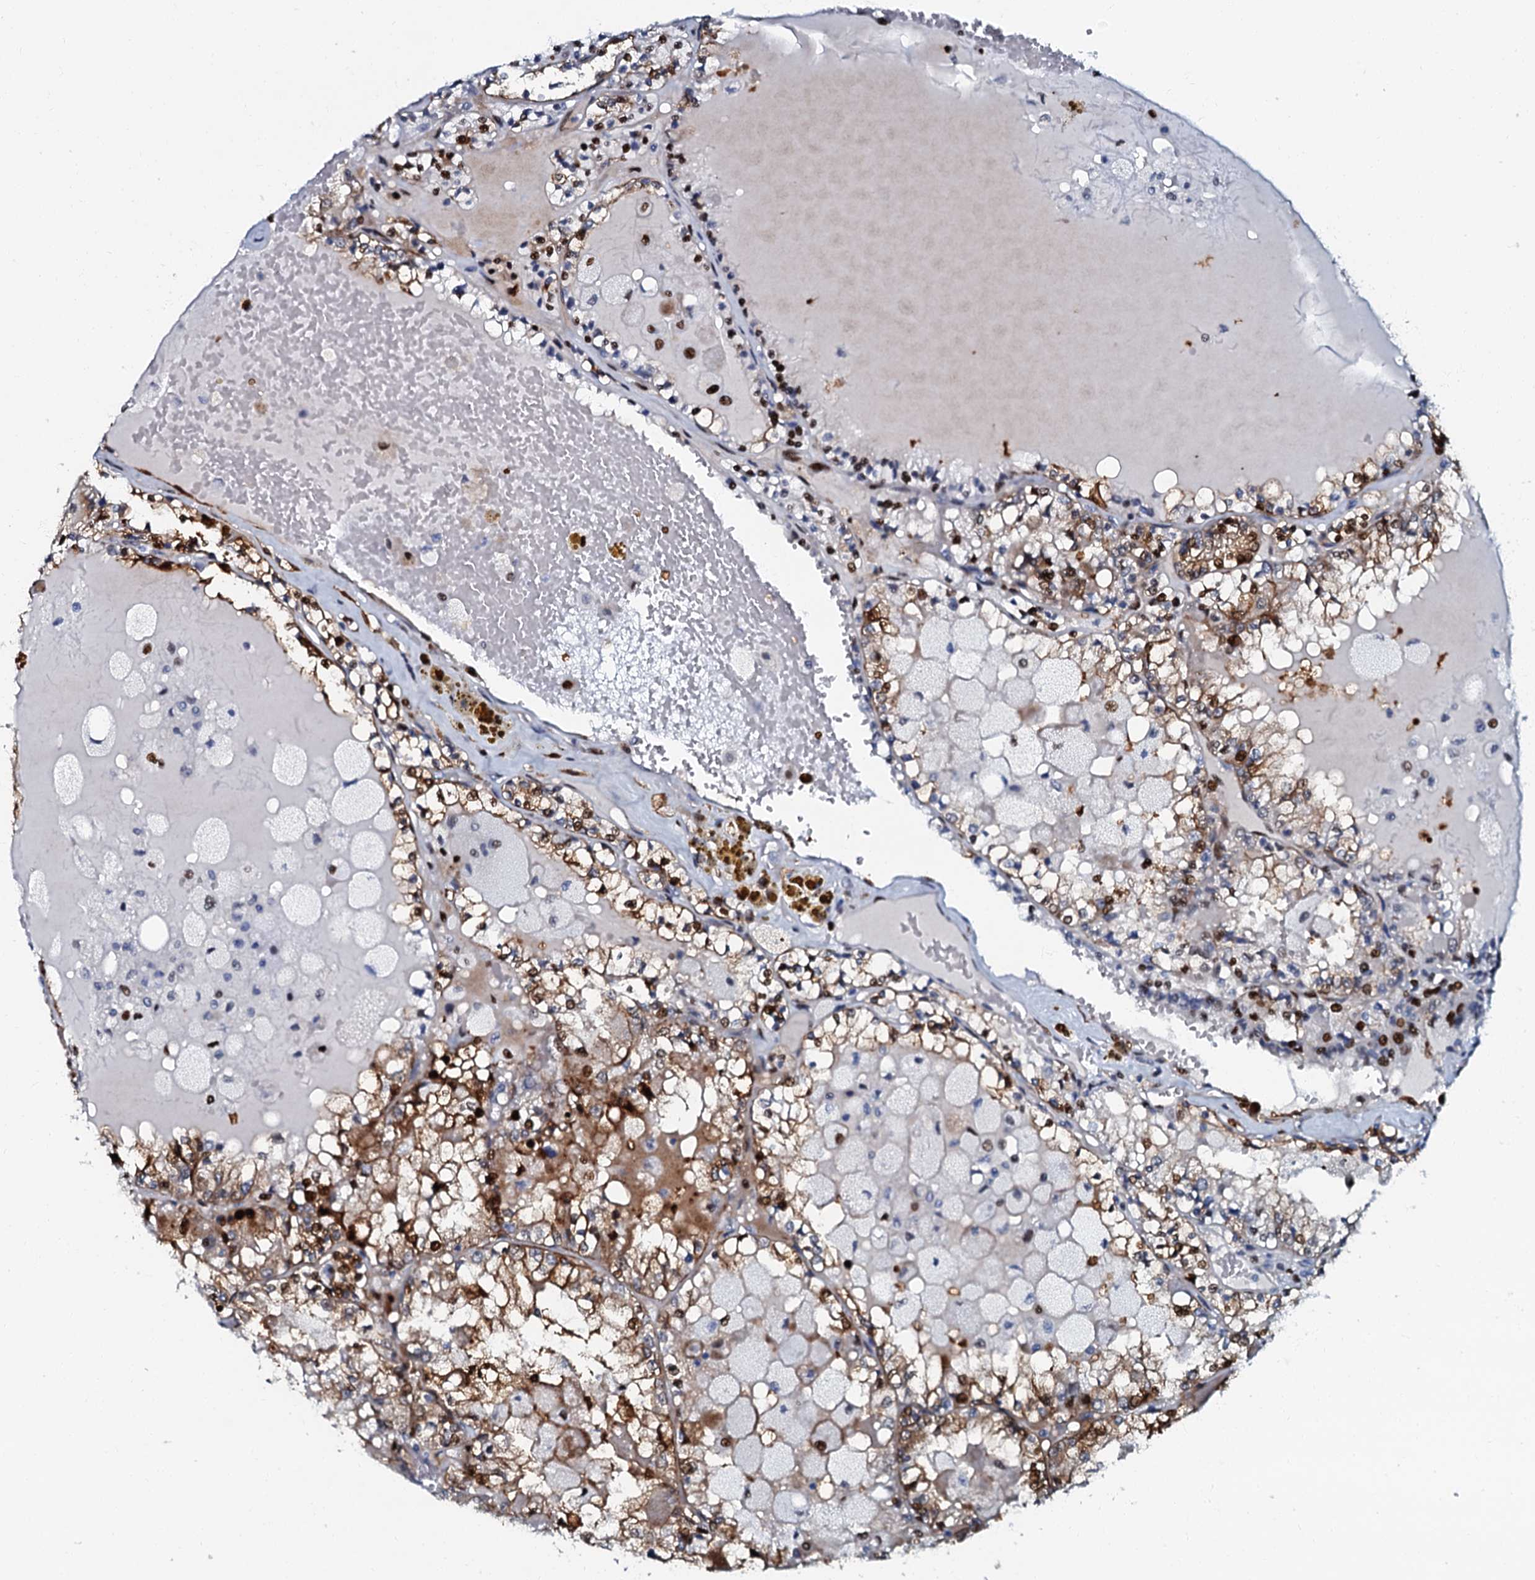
{"staining": {"intensity": "strong", "quantity": ">75%", "location": "cytoplasmic/membranous,nuclear"}, "tissue": "renal cancer", "cell_type": "Tumor cells", "image_type": "cancer", "snomed": [{"axis": "morphology", "description": "Adenocarcinoma, NOS"}, {"axis": "topography", "description": "Kidney"}], "caption": "Renal cancer (adenocarcinoma) stained with DAB immunohistochemistry shows high levels of strong cytoplasmic/membranous and nuclear expression in about >75% of tumor cells. Using DAB (brown) and hematoxylin (blue) stains, captured at high magnification using brightfield microscopy.", "gene": "MFSD5", "patient": {"sex": "female", "age": 56}}